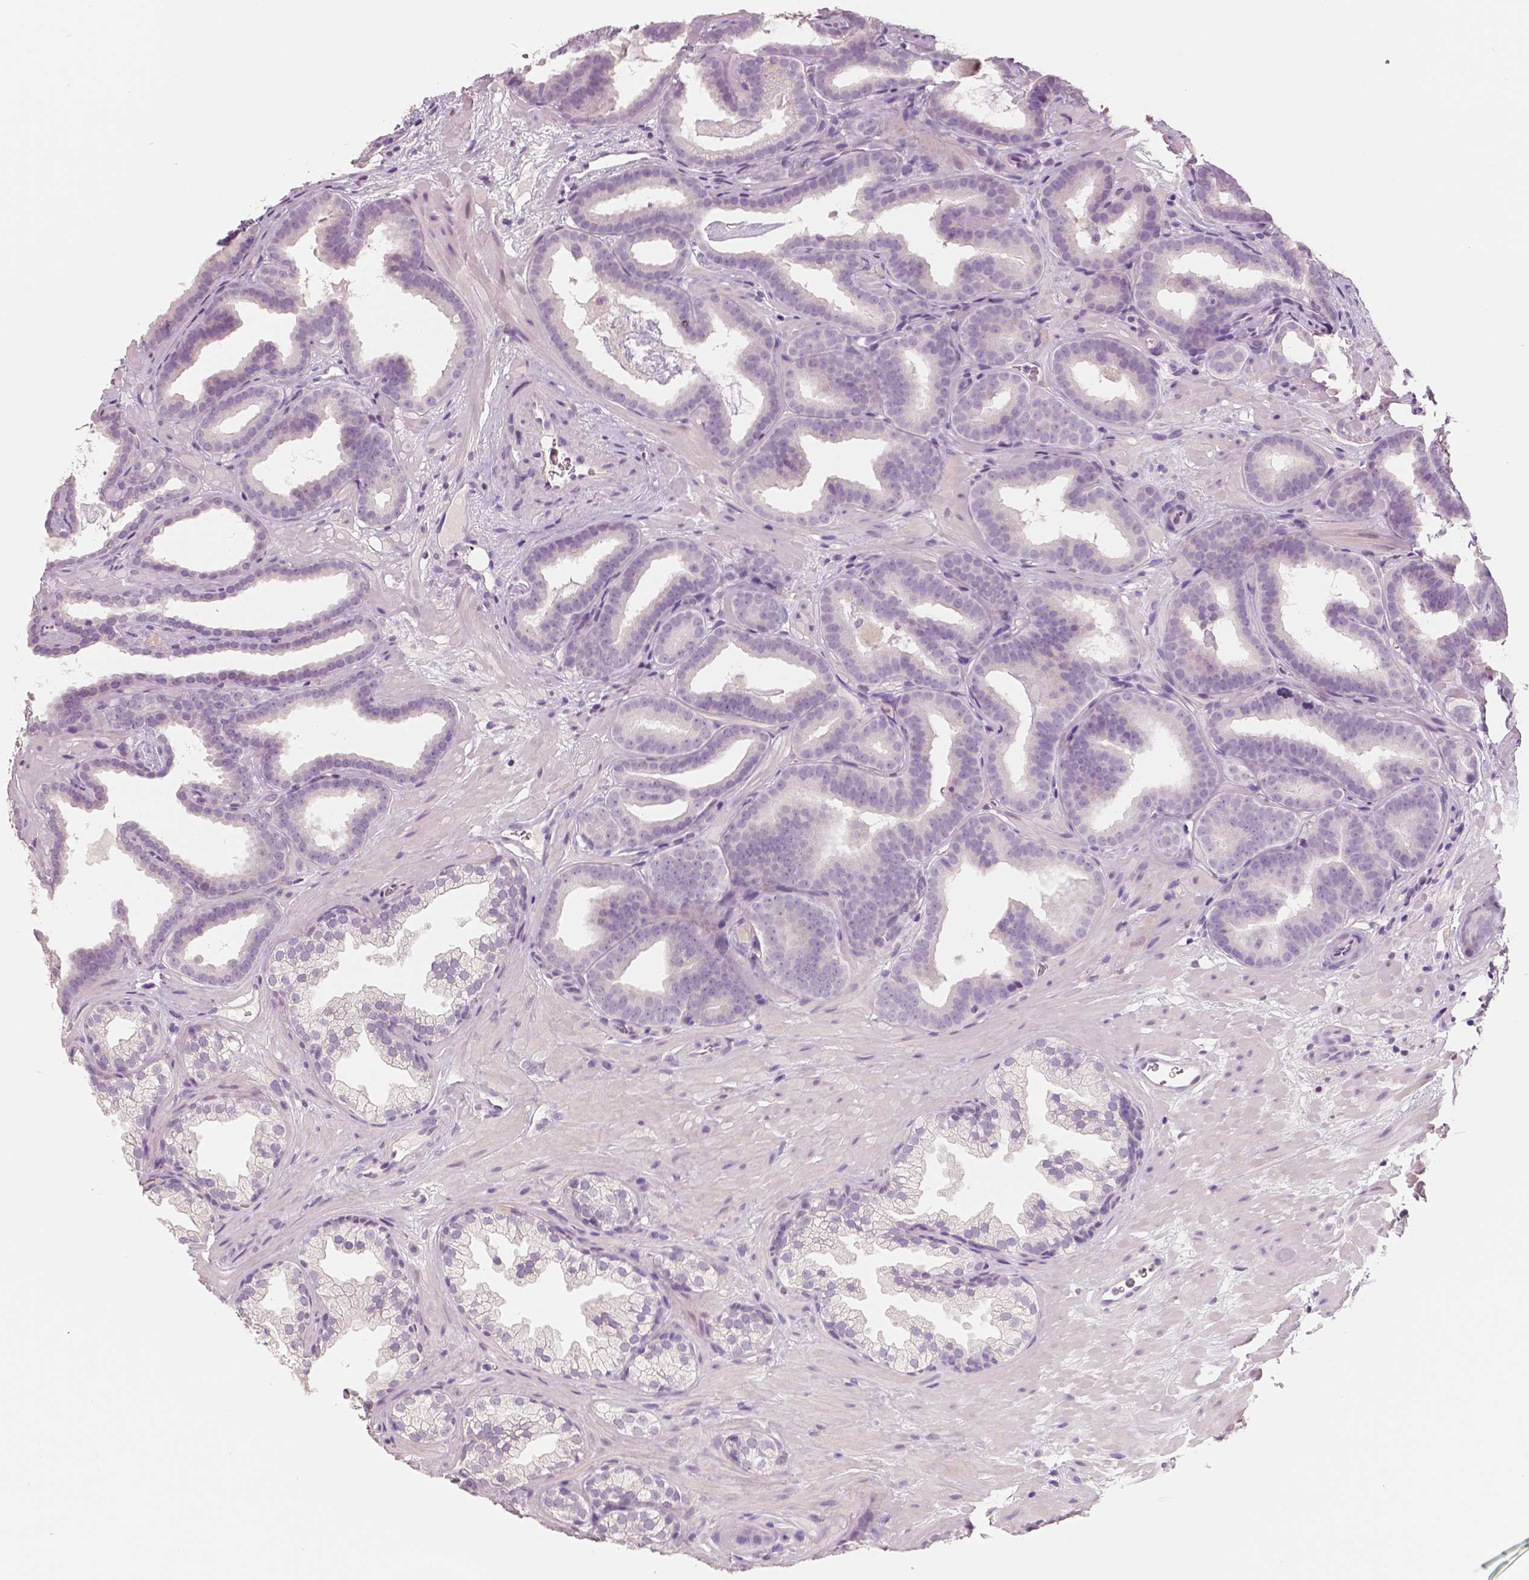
{"staining": {"intensity": "negative", "quantity": "none", "location": "none"}, "tissue": "prostate cancer", "cell_type": "Tumor cells", "image_type": "cancer", "snomed": [{"axis": "morphology", "description": "Adenocarcinoma, Low grade"}, {"axis": "topography", "description": "Prostate"}], "caption": "A high-resolution photomicrograph shows immunohistochemistry (IHC) staining of prostate cancer (adenocarcinoma (low-grade)), which reveals no significant expression in tumor cells. (Stains: DAB (3,3'-diaminobenzidine) immunohistochemistry (IHC) with hematoxylin counter stain, Microscopy: brightfield microscopy at high magnification).", "gene": "NECAB2", "patient": {"sex": "male", "age": 63}}